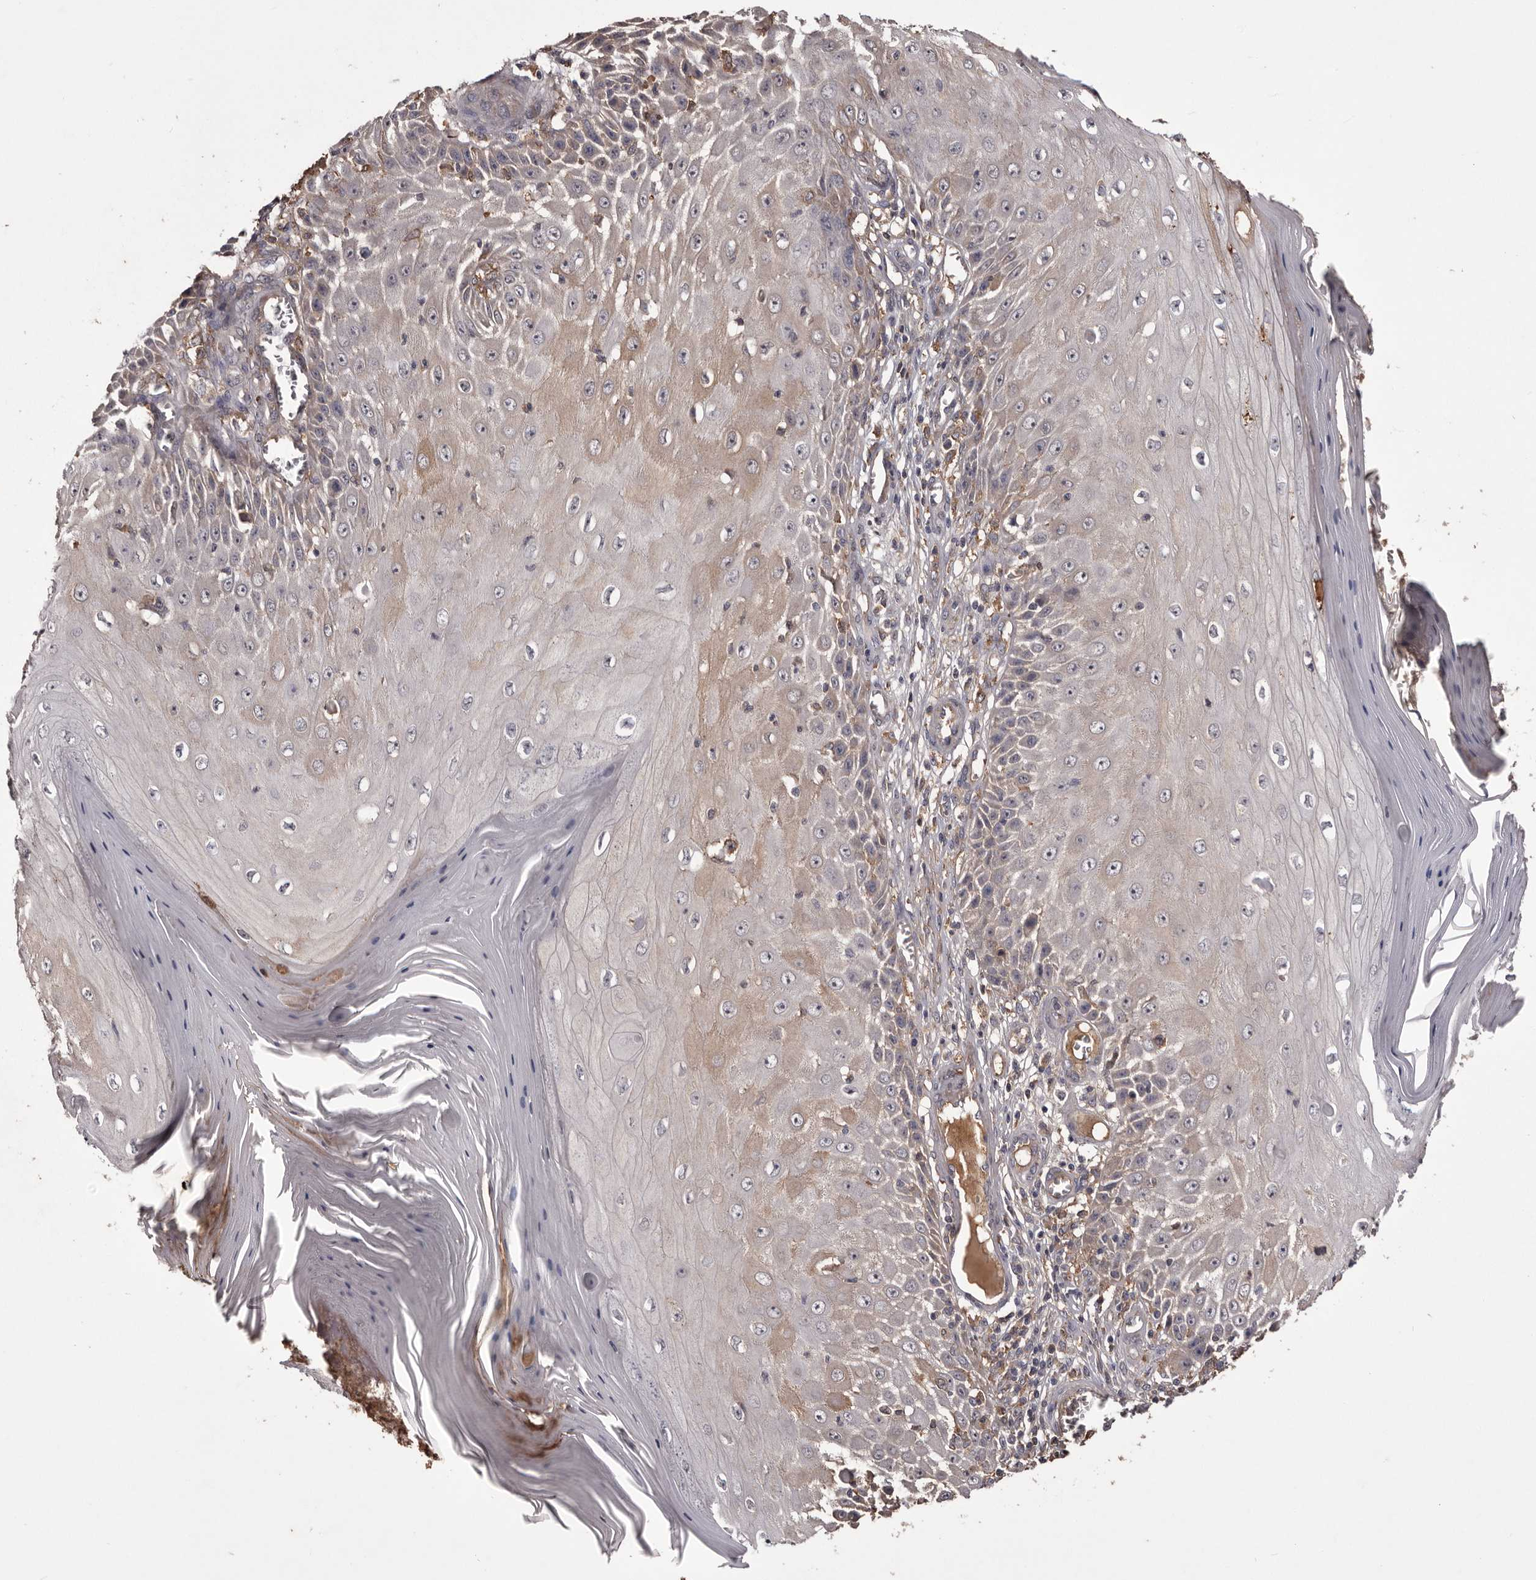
{"staining": {"intensity": "weak", "quantity": "<25%", "location": "cytoplasmic/membranous"}, "tissue": "skin cancer", "cell_type": "Tumor cells", "image_type": "cancer", "snomed": [{"axis": "morphology", "description": "Squamous cell carcinoma, NOS"}, {"axis": "topography", "description": "Skin"}], "caption": "The IHC photomicrograph has no significant staining in tumor cells of skin cancer (squamous cell carcinoma) tissue.", "gene": "CYP1B1", "patient": {"sex": "female", "age": 73}}